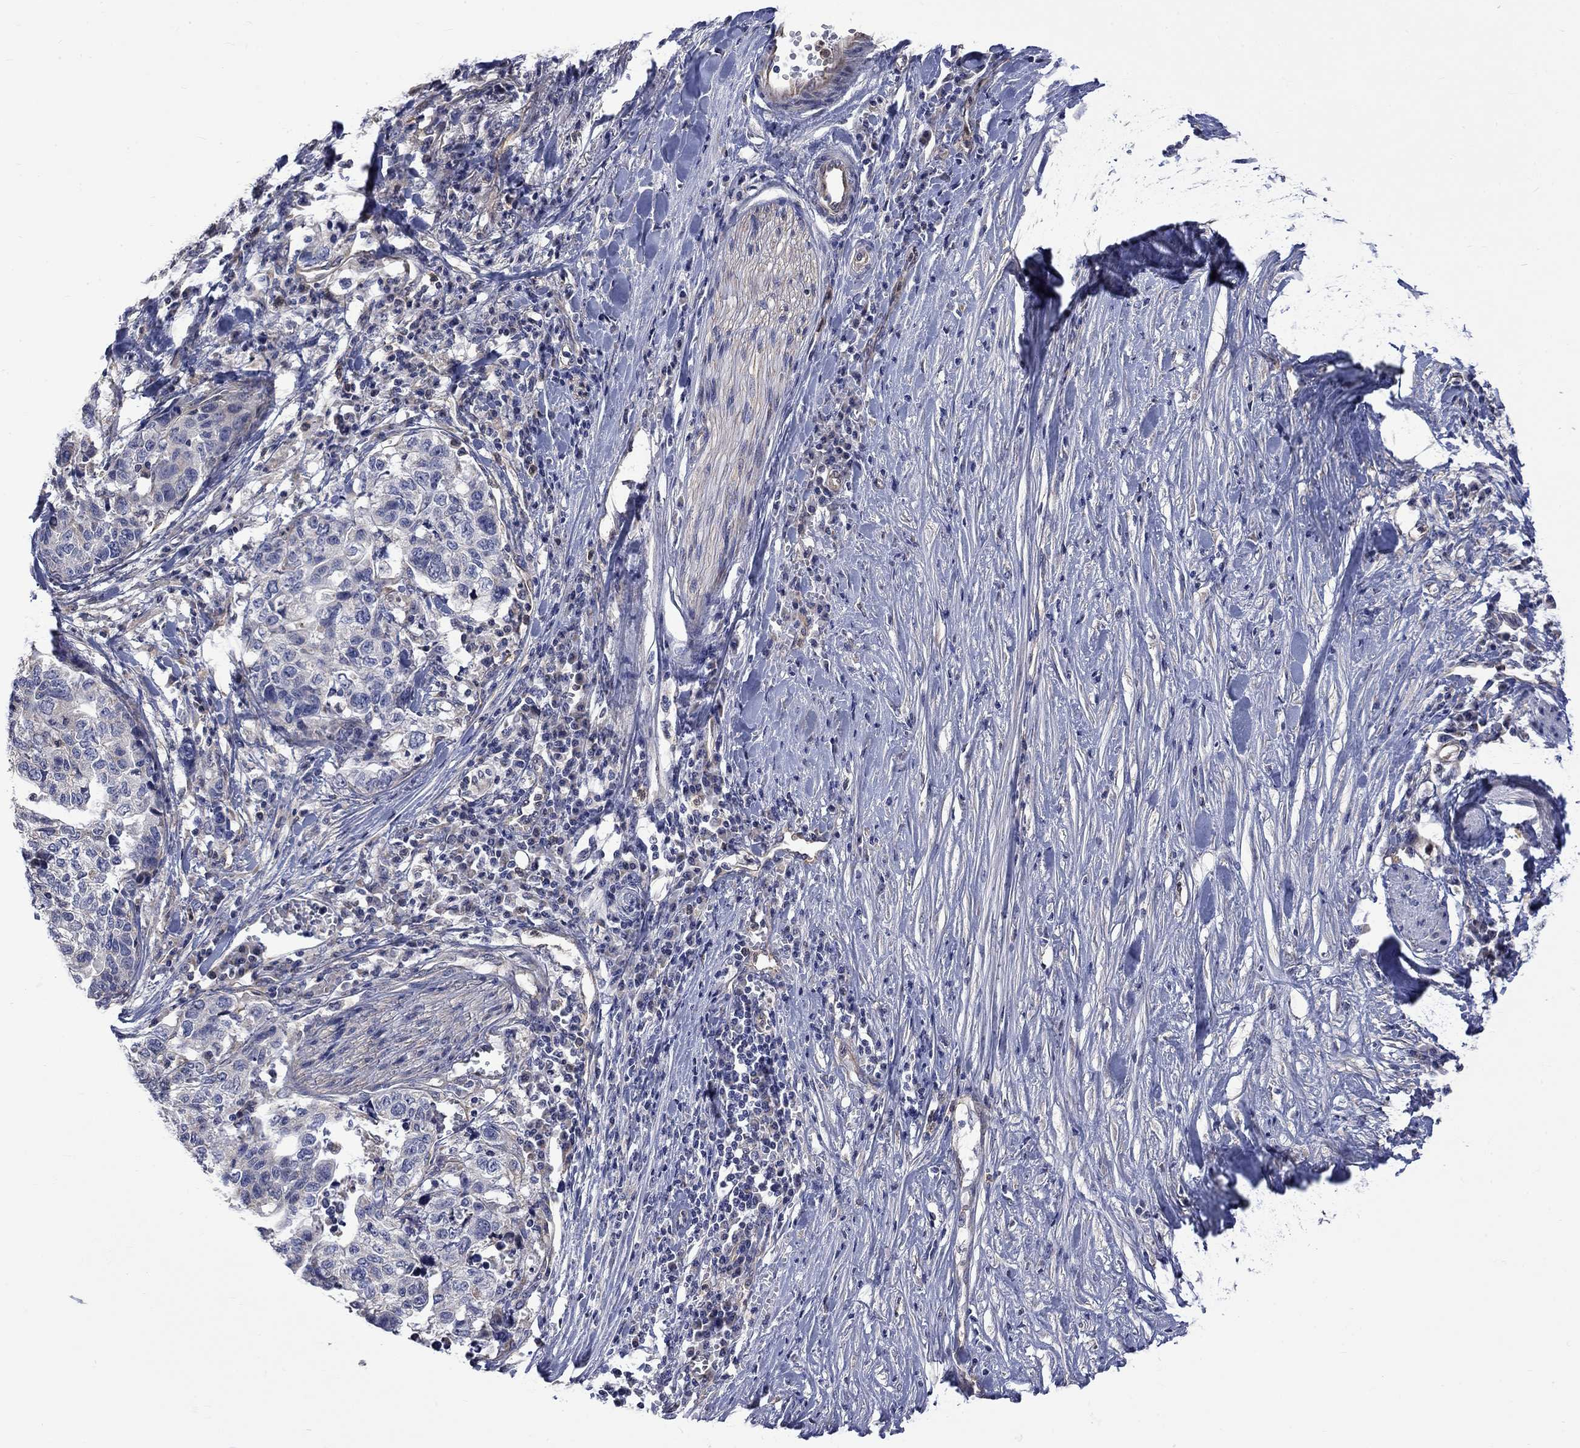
{"staining": {"intensity": "negative", "quantity": "none", "location": "none"}, "tissue": "stomach cancer", "cell_type": "Tumor cells", "image_type": "cancer", "snomed": [{"axis": "morphology", "description": "Adenocarcinoma, NOS"}, {"axis": "topography", "description": "Stomach, upper"}], "caption": "Micrograph shows no significant protein staining in tumor cells of stomach cancer. (DAB (3,3'-diaminobenzidine) immunohistochemistry with hematoxylin counter stain).", "gene": "CAMKK2", "patient": {"sex": "female", "age": 67}}